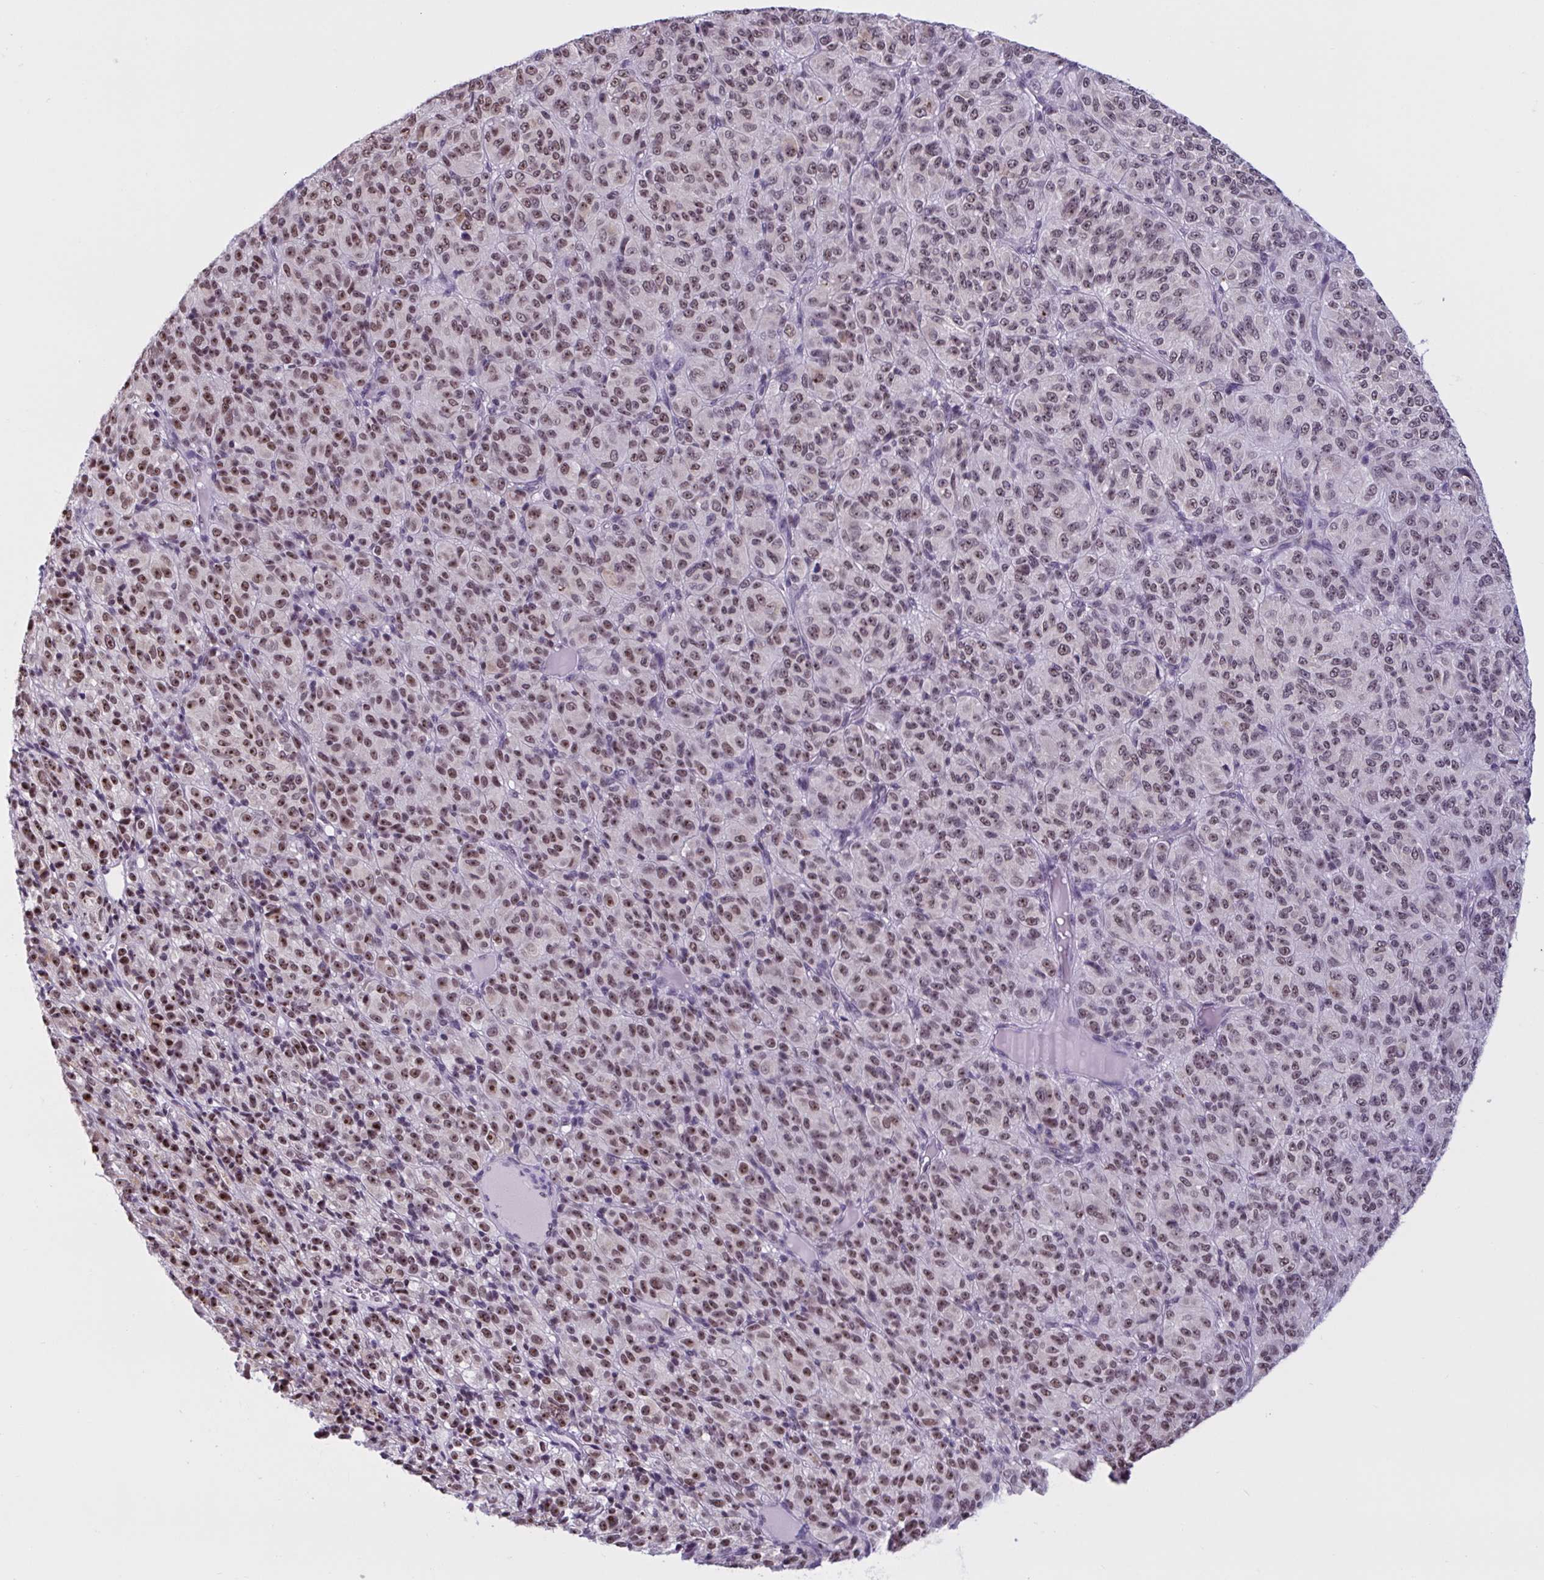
{"staining": {"intensity": "moderate", "quantity": ">75%", "location": "nuclear"}, "tissue": "melanoma", "cell_type": "Tumor cells", "image_type": "cancer", "snomed": [{"axis": "morphology", "description": "Malignant melanoma, Metastatic site"}, {"axis": "topography", "description": "Brain"}], "caption": "Immunohistochemistry staining of melanoma, which demonstrates medium levels of moderate nuclear staining in approximately >75% of tumor cells indicating moderate nuclear protein expression. The staining was performed using DAB (3,3'-diaminobenzidine) (brown) for protein detection and nuclei were counterstained in hematoxylin (blue).", "gene": "TGM6", "patient": {"sex": "female", "age": 56}}